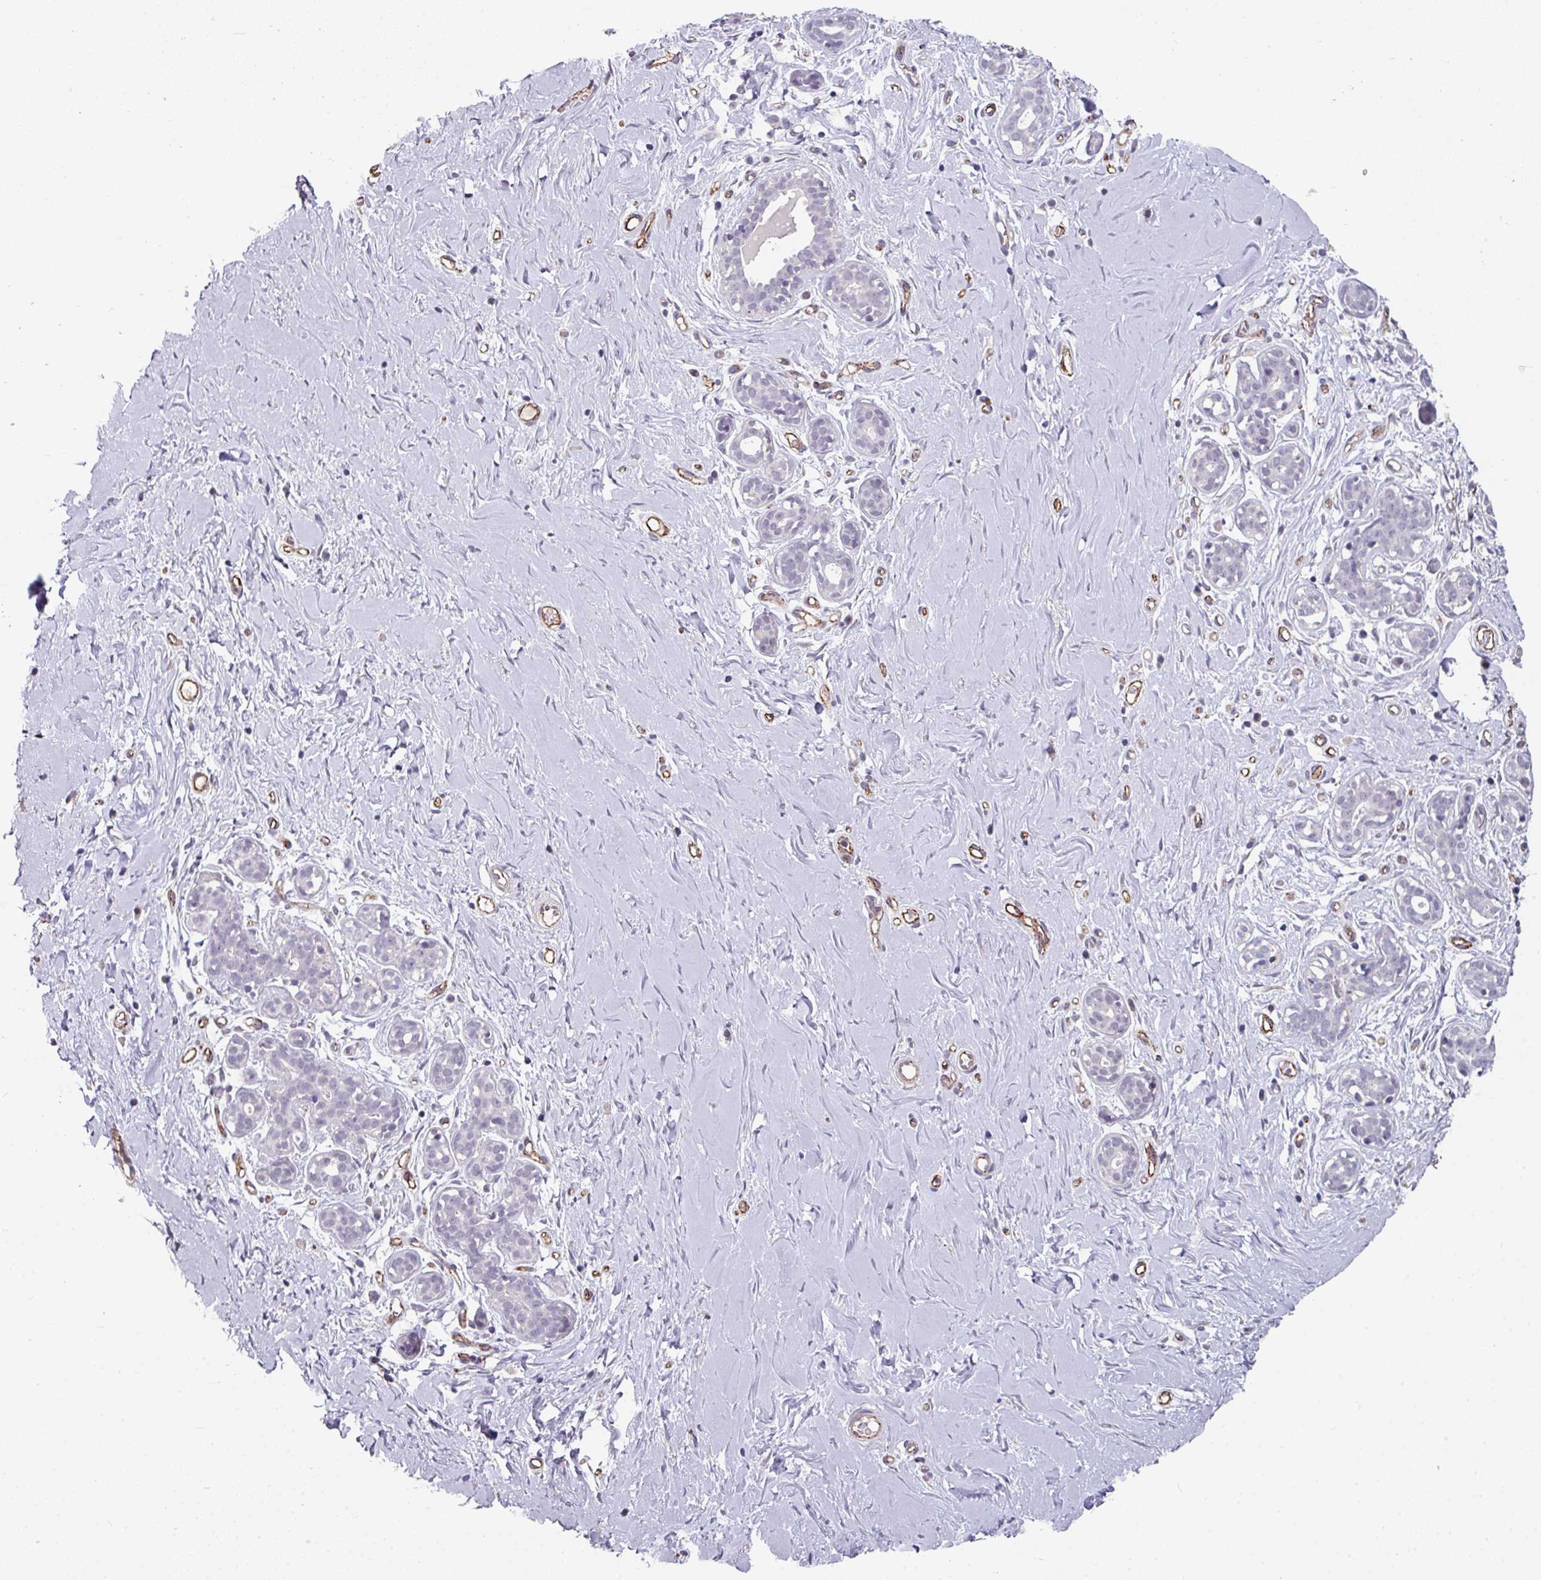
{"staining": {"intensity": "negative", "quantity": "none", "location": "none"}, "tissue": "breast", "cell_type": "Adipocytes", "image_type": "normal", "snomed": [{"axis": "morphology", "description": "Normal tissue, NOS"}, {"axis": "topography", "description": "Breast"}], "caption": "This is an immunohistochemistry image of unremarkable breast. There is no staining in adipocytes.", "gene": "SIDT2", "patient": {"sex": "female", "age": 27}}